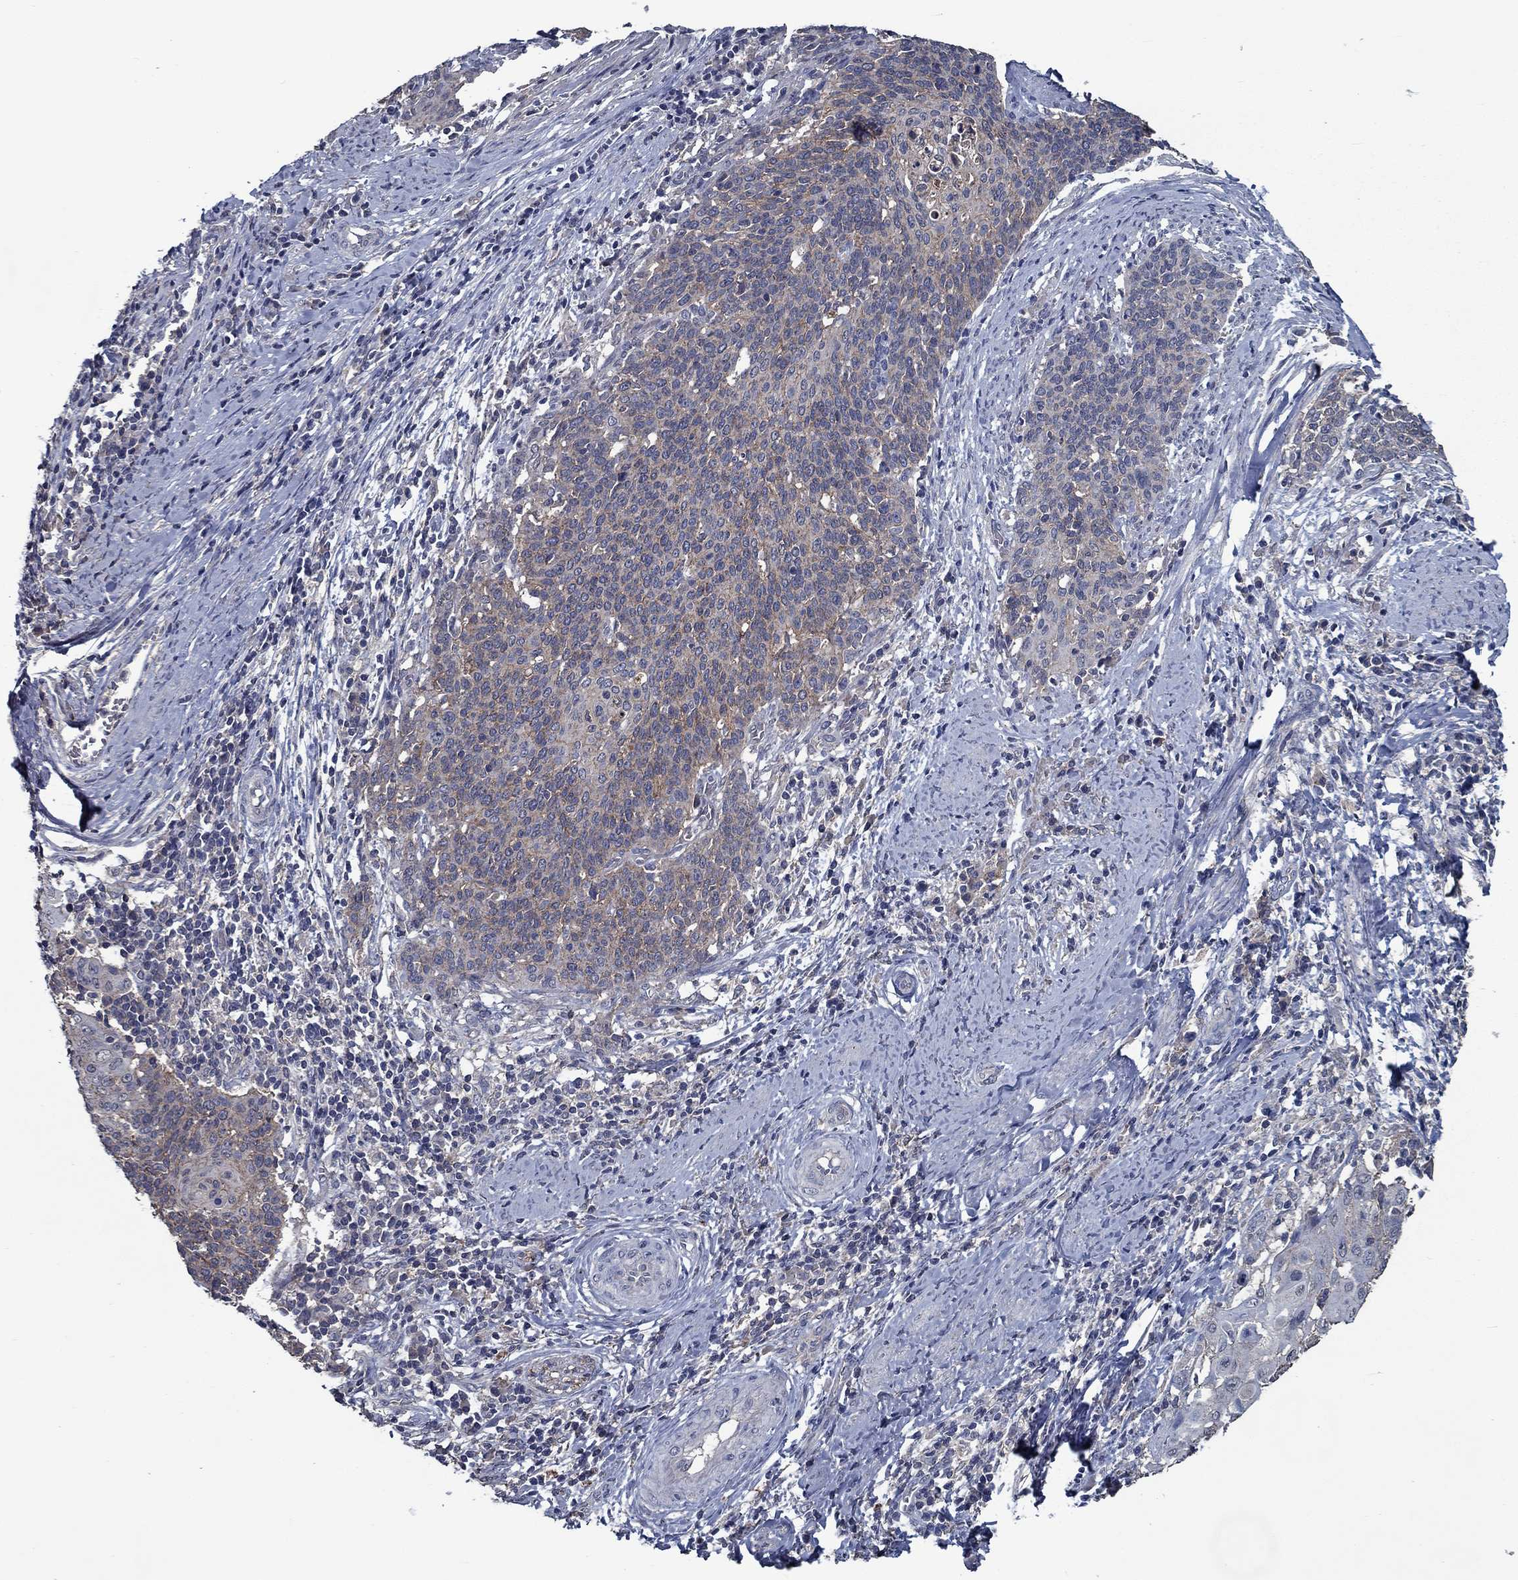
{"staining": {"intensity": "weak", "quantity": "25%-75%", "location": "cytoplasmic/membranous"}, "tissue": "cervical cancer", "cell_type": "Tumor cells", "image_type": "cancer", "snomed": [{"axis": "morphology", "description": "Squamous cell carcinoma, NOS"}, {"axis": "topography", "description": "Cervix"}], "caption": "This histopathology image reveals cervical squamous cell carcinoma stained with immunohistochemistry (IHC) to label a protein in brown. The cytoplasmic/membranous of tumor cells show weak positivity for the protein. Nuclei are counter-stained blue.", "gene": "SLC44A1", "patient": {"sex": "female", "age": 39}}